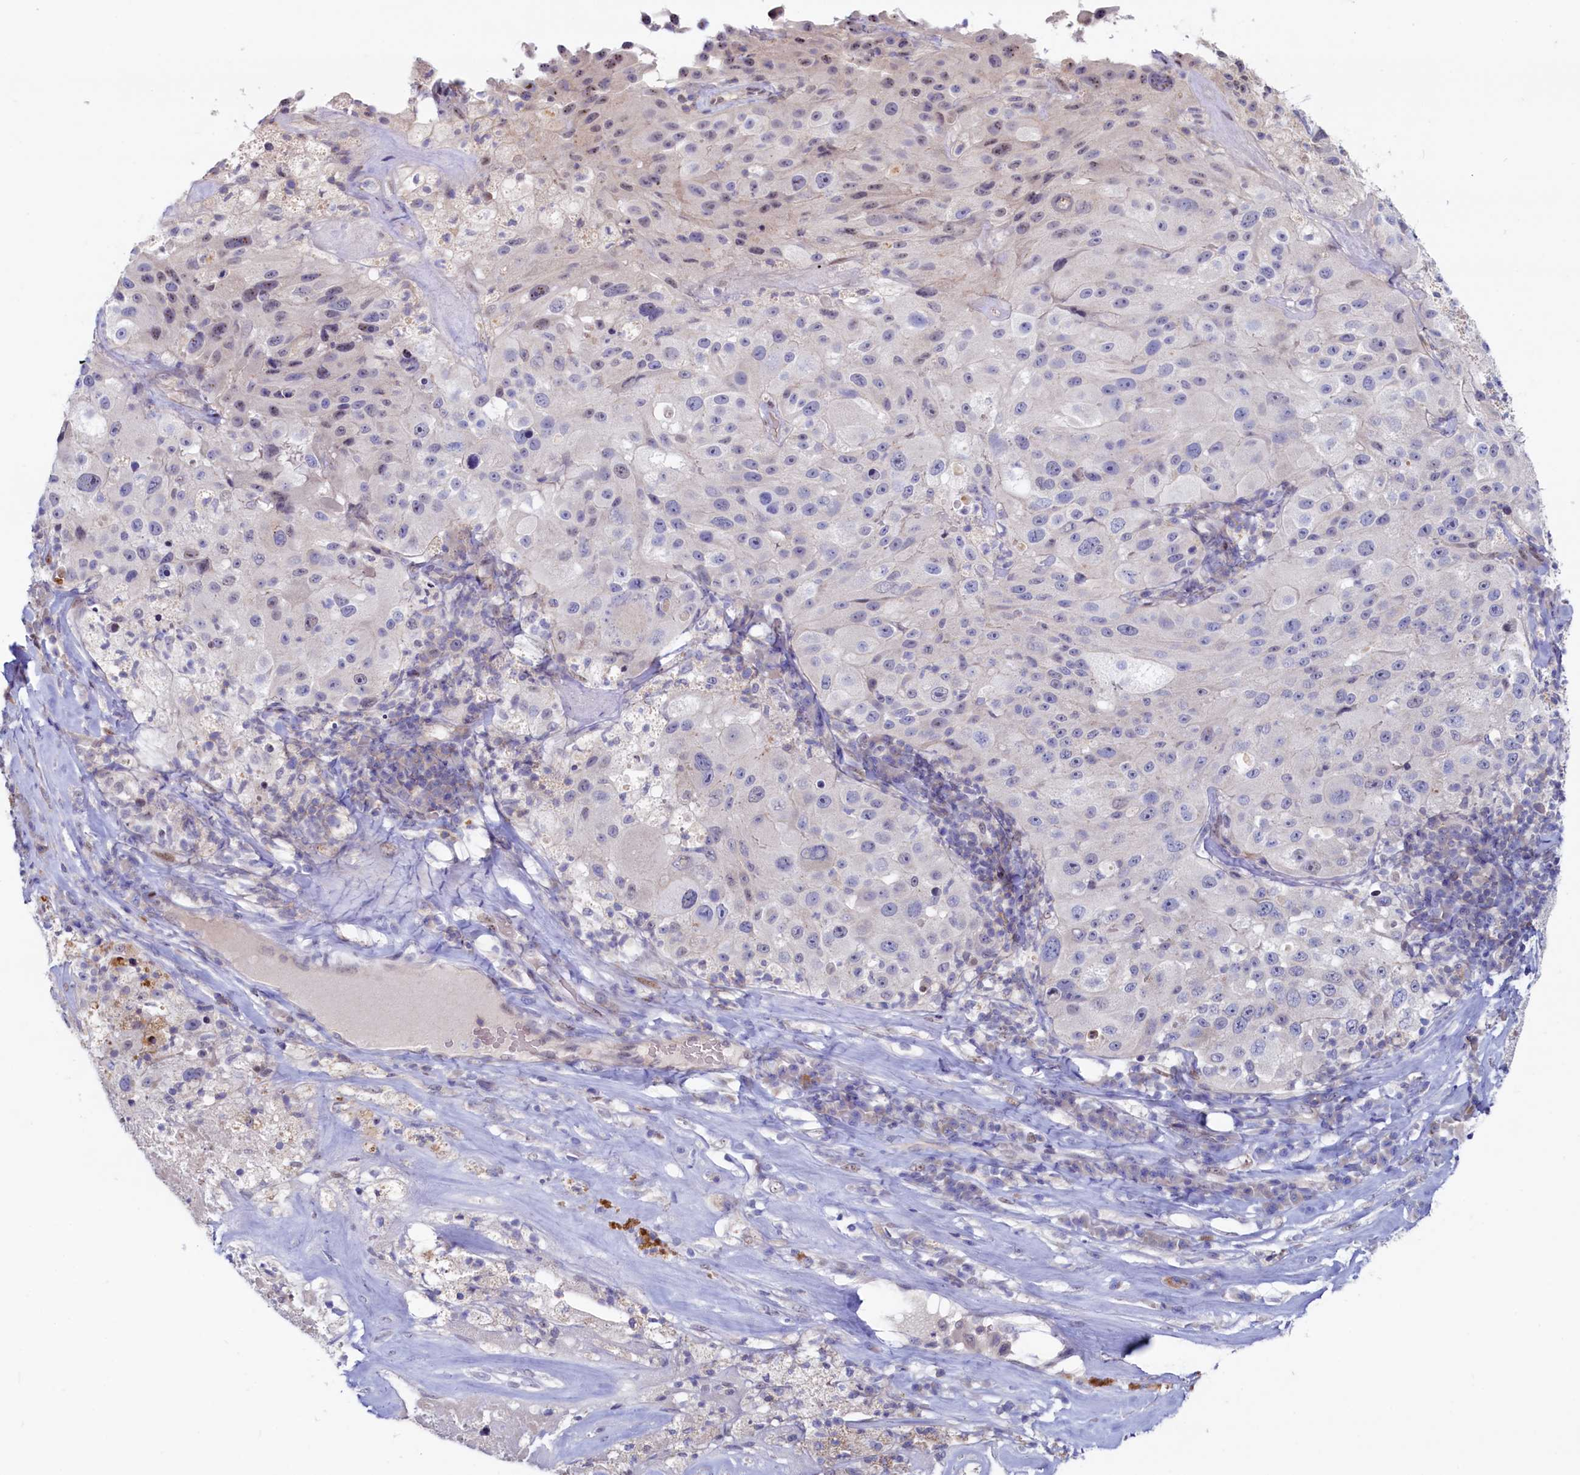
{"staining": {"intensity": "negative", "quantity": "none", "location": "none"}, "tissue": "melanoma", "cell_type": "Tumor cells", "image_type": "cancer", "snomed": [{"axis": "morphology", "description": "Malignant melanoma, Metastatic site"}, {"axis": "topography", "description": "Lymph node"}], "caption": "Immunohistochemistry (IHC) histopathology image of neoplastic tissue: melanoma stained with DAB demonstrates no significant protein positivity in tumor cells.", "gene": "ASTE1", "patient": {"sex": "male", "age": 62}}